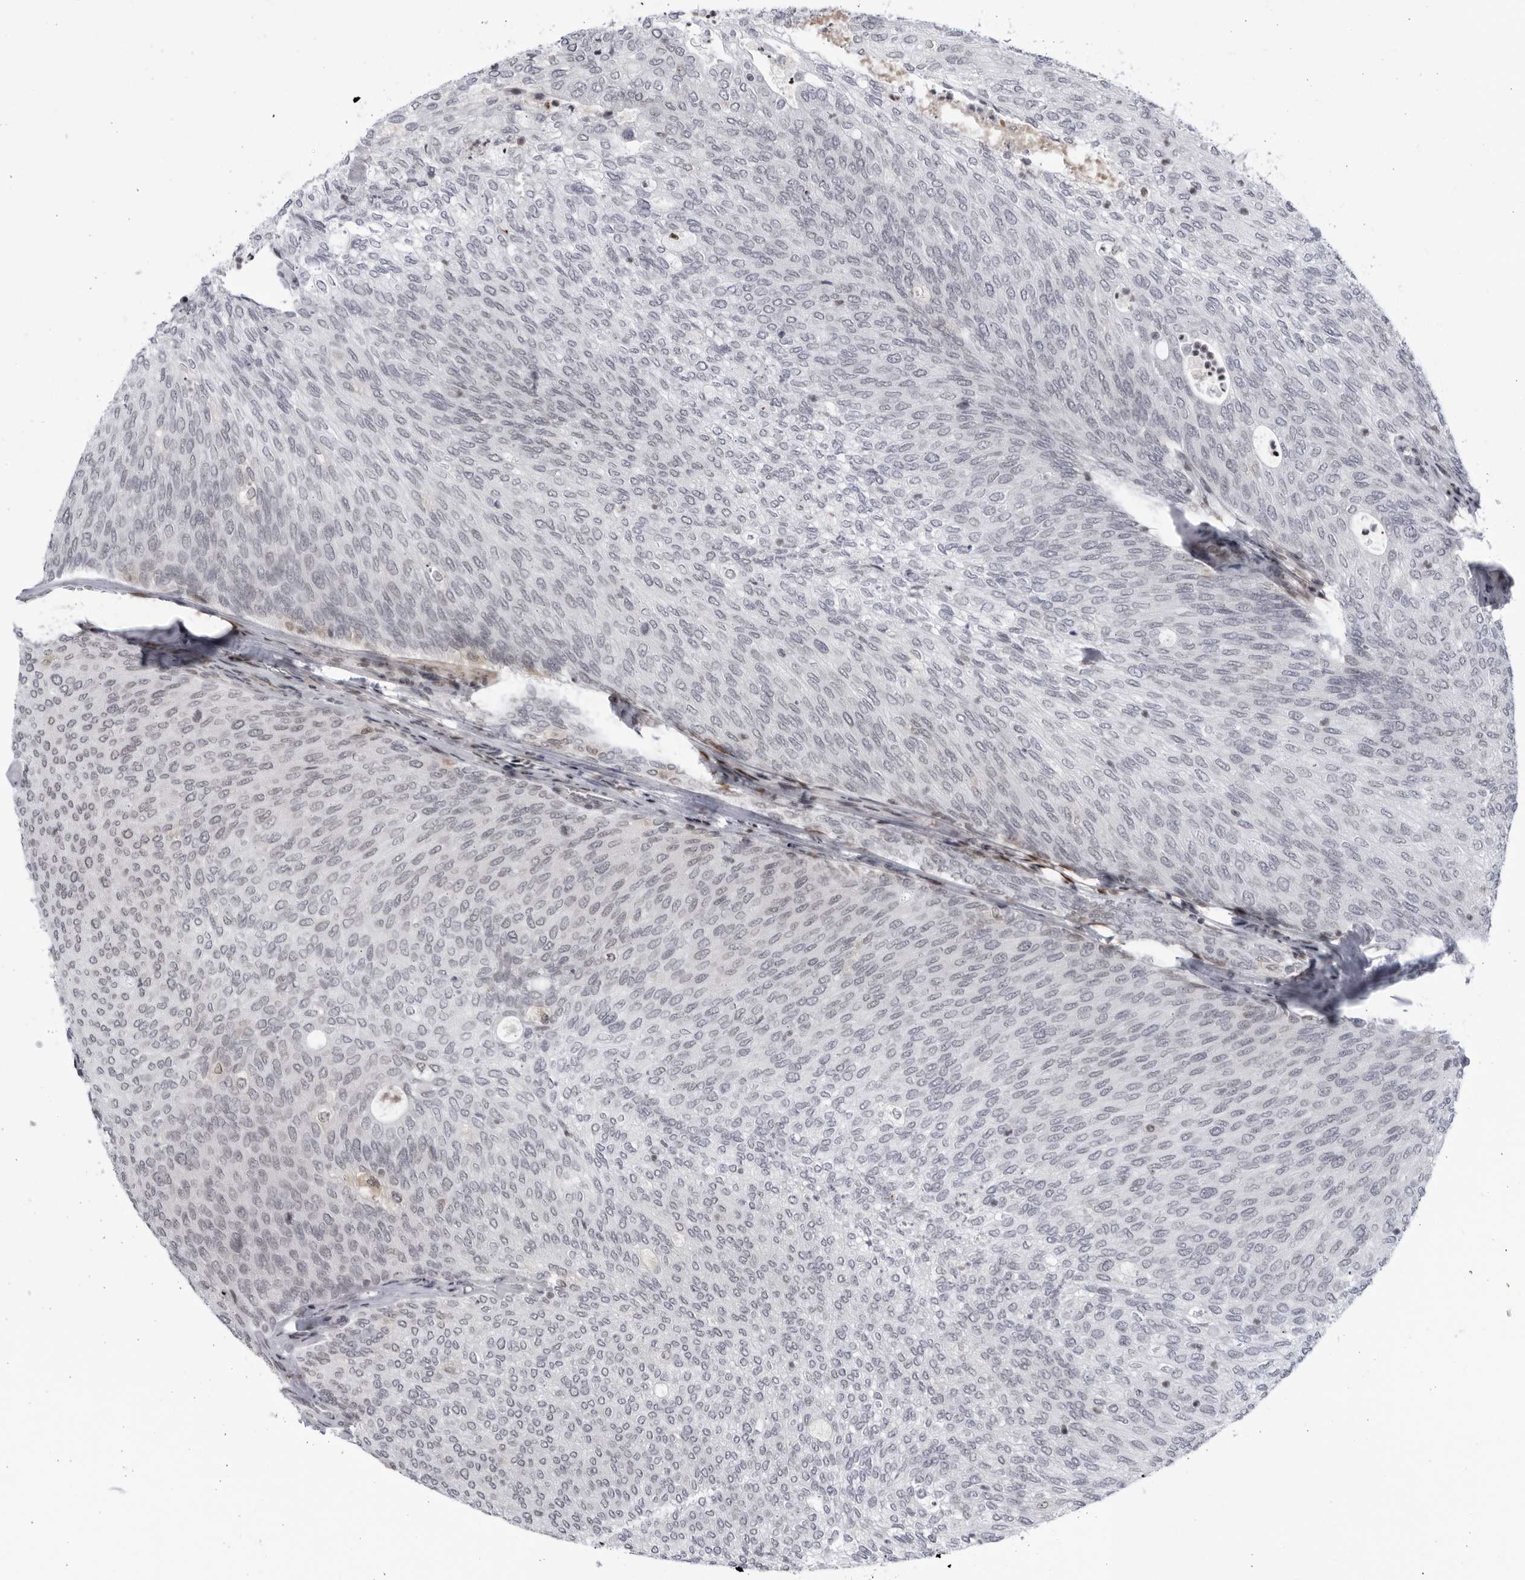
{"staining": {"intensity": "negative", "quantity": "none", "location": "none"}, "tissue": "urothelial cancer", "cell_type": "Tumor cells", "image_type": "cancer", "snomed": [{"axis": "morphology", "description": "Urothelial carcinoma, Low grade"}, {"axis": "topography", "description": "Urinary bladder"}], "caption": "Urothelial cancer stained for a protein using IHC reveals no positivity tumor cells.", "gene": "DTL", "patient": {"sex": "female", "age": 79}}